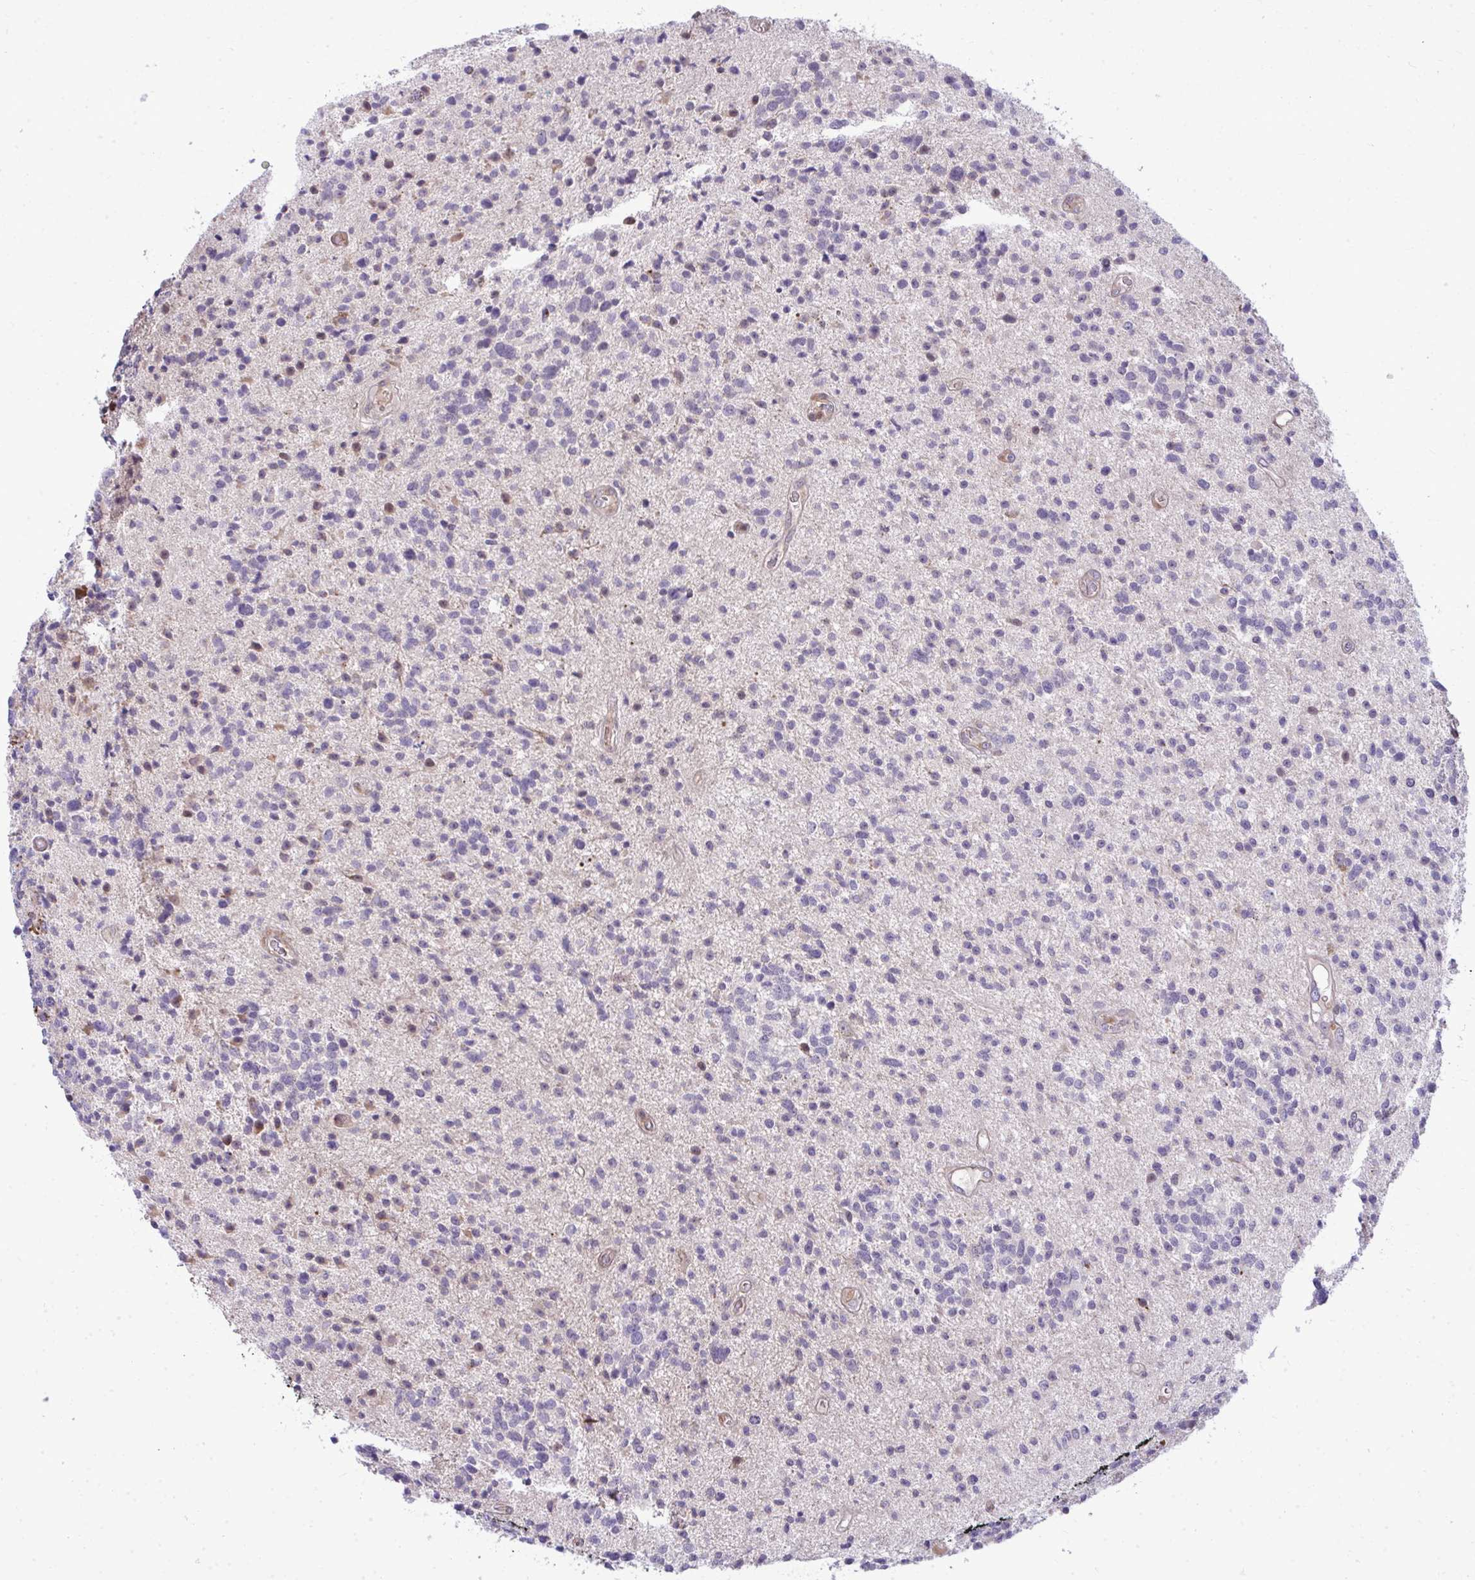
{"staining": {"intensity": "weak", "quantity": "<25%", "location": "cytoplasmic/membranous"}, "tissue": "glioma", "cell_type": "Tumor cells", "image_type": "cancer", "snomed": [{"axis": "morphology", "description": "Glioma, malignant, High grade"}, {"axis": "topography", "description": "Brain"}], "caption": "A photomicrograph of human malignant glioma (high-grade) is negative for staining in tumor cells.", "gene": "ZSCAN9", "patient": {"sex": "male", "age": 29}}